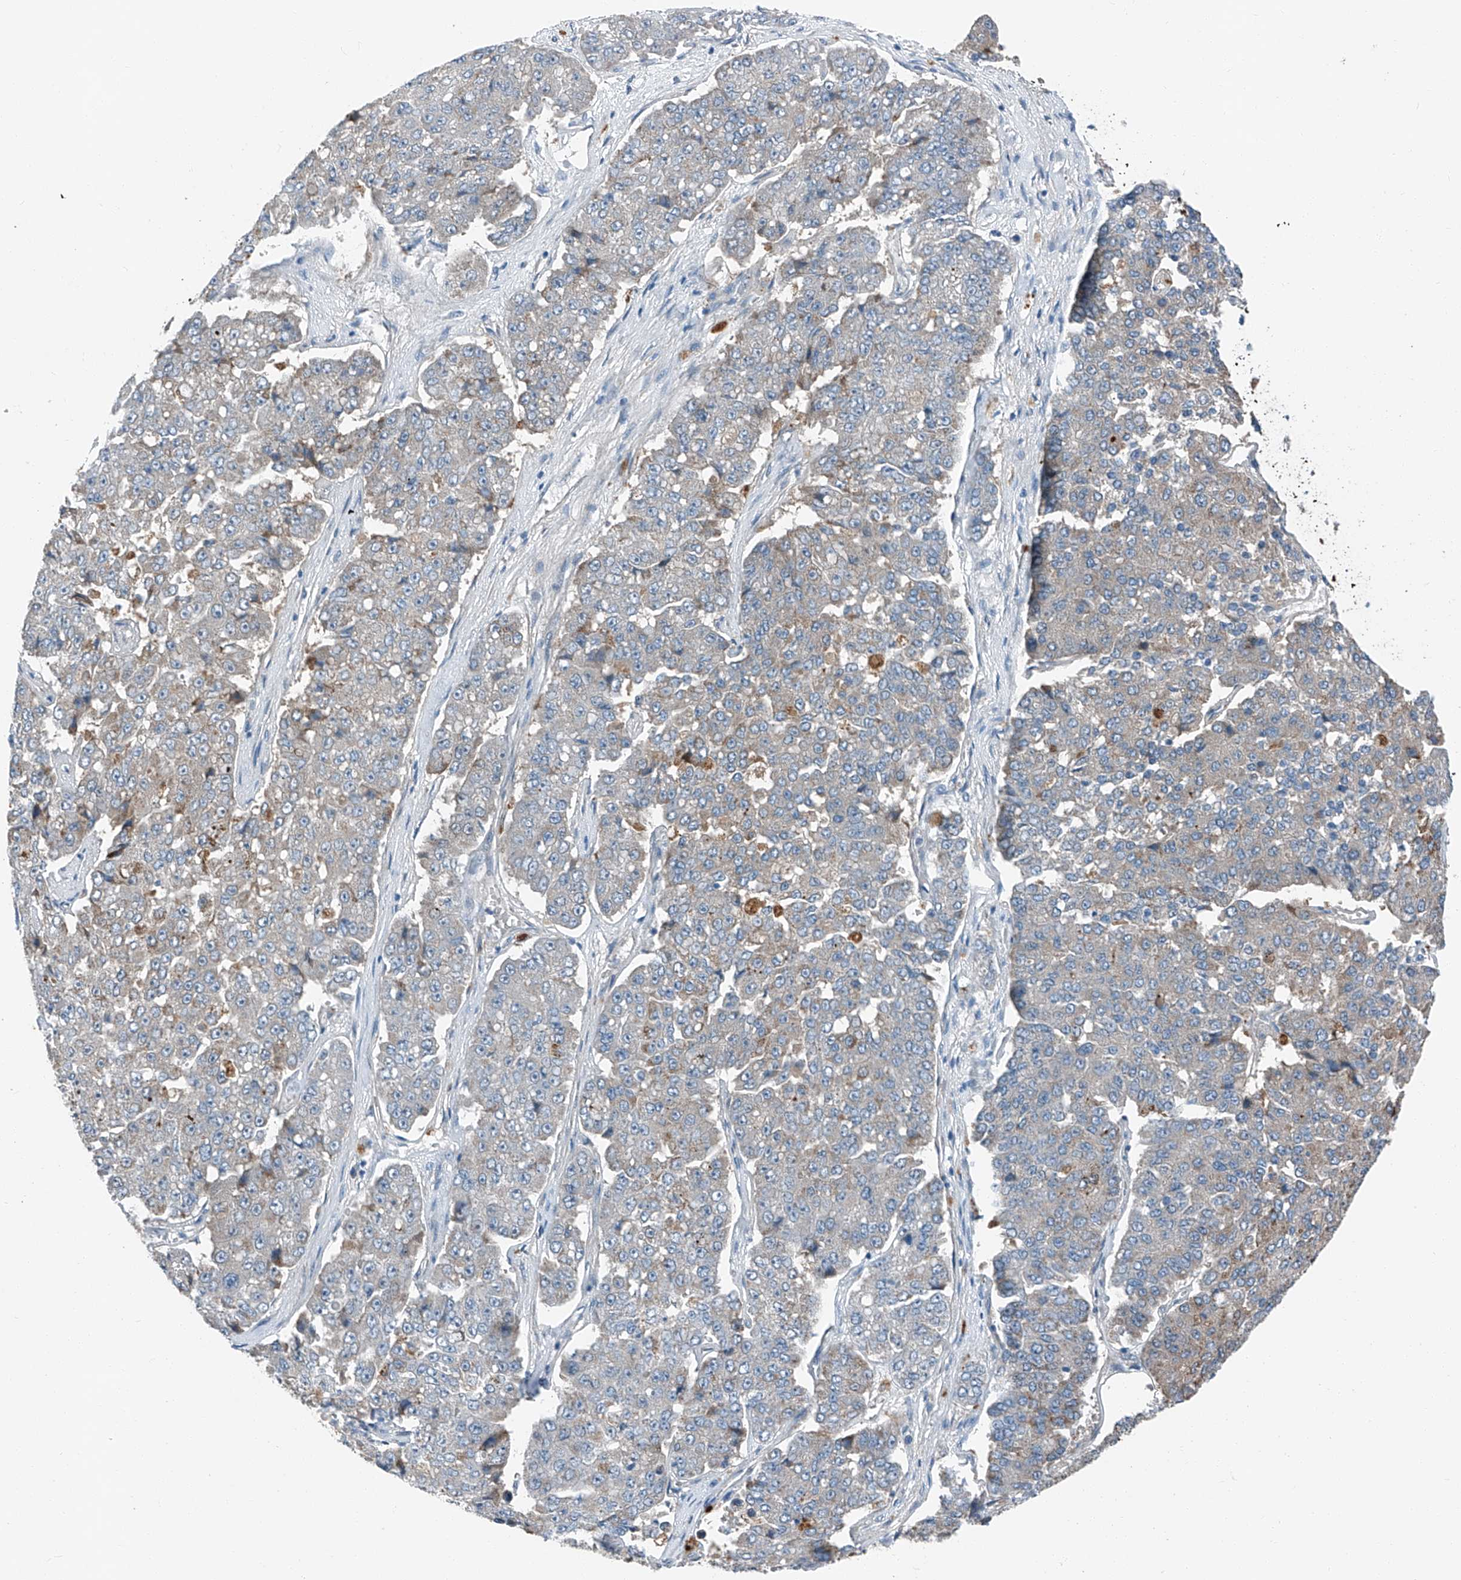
{"staining": {"intensity": "weak", "quantity": "<25%", "location": "cytoplasmic/membranous"}, "tissue": "pancreatic cancer", "cell_type": "Tumor cells", "image_type": "cancer", "snomed": [{"axis": "morphology", "description": "Adenocarcinoma, NOS"}, {"axis": "topography", "description": "Pancreas"}], "caption": "IHC micrograph of neoplastic tissue: human pancreatic adenocarcinoma stained with DAB (3,3'-diaminobenzidine) reveals no significant protein positivity in tumor cells. The staining is performed using DAB brown chromogen with nuclei counter-stained in using hematoxylin.", "gene": "MDGA1", "patient": {"sex": "male", "age": 50}}